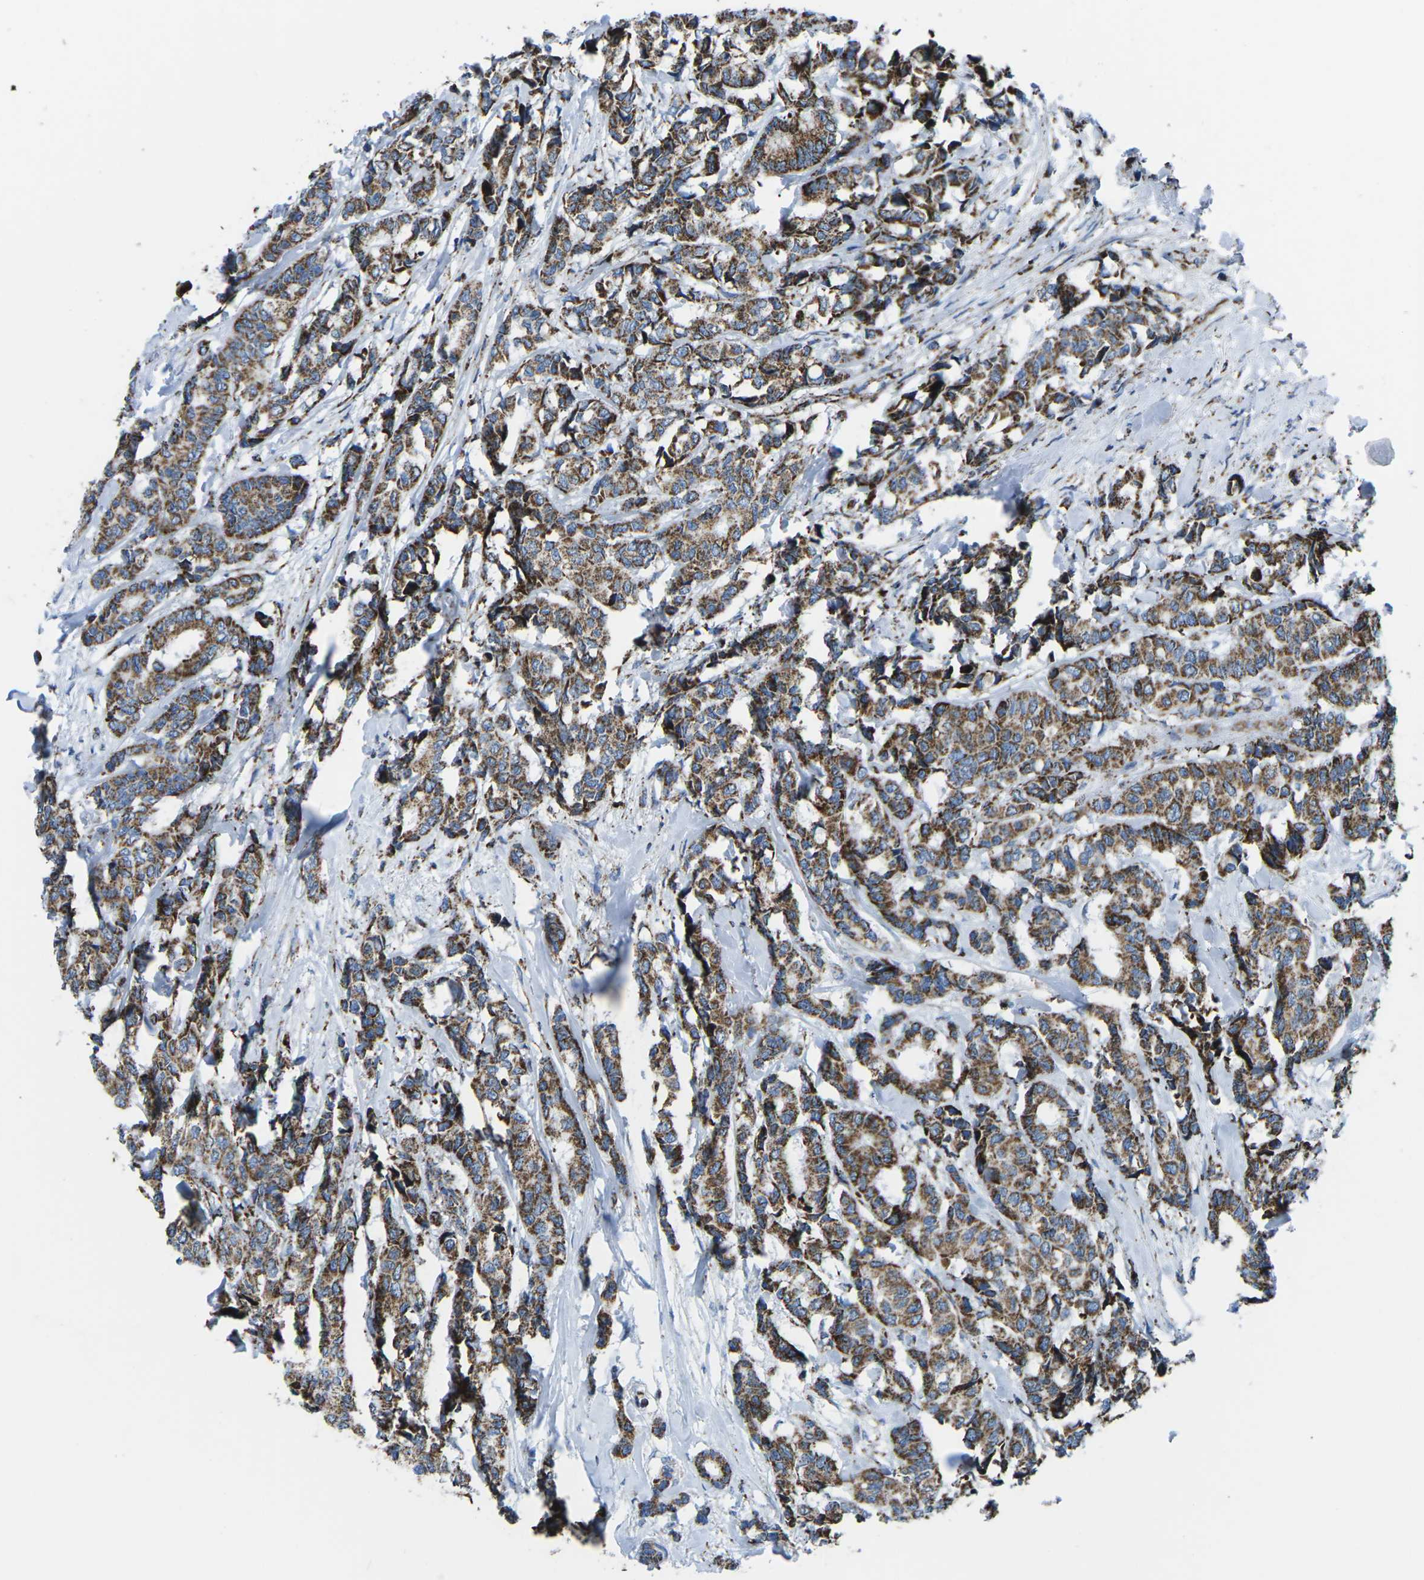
{"staining": {"intensity": "strong", "quantity": ">75%", "location": "cytoplasmic/membranous"}, "tissue": "breast cancer", "cell_type": "Tumor cells", "image_type": "cancer", "snomed": [{"axis": "morphology", "description": "Duct carcinoma"}, {"axis": "topography", "description": "Breast"}], "caption": "DAB (3,3'-diaminobenzidine) immunohistochemical staining of human intraductal carcinoma (breast) displays strong cytoplasmic/membranous protein positivity in approximately >75% of tumor cells.", "gene": "MT-CO2", "patient": {"sex": "female", "age": 87}}